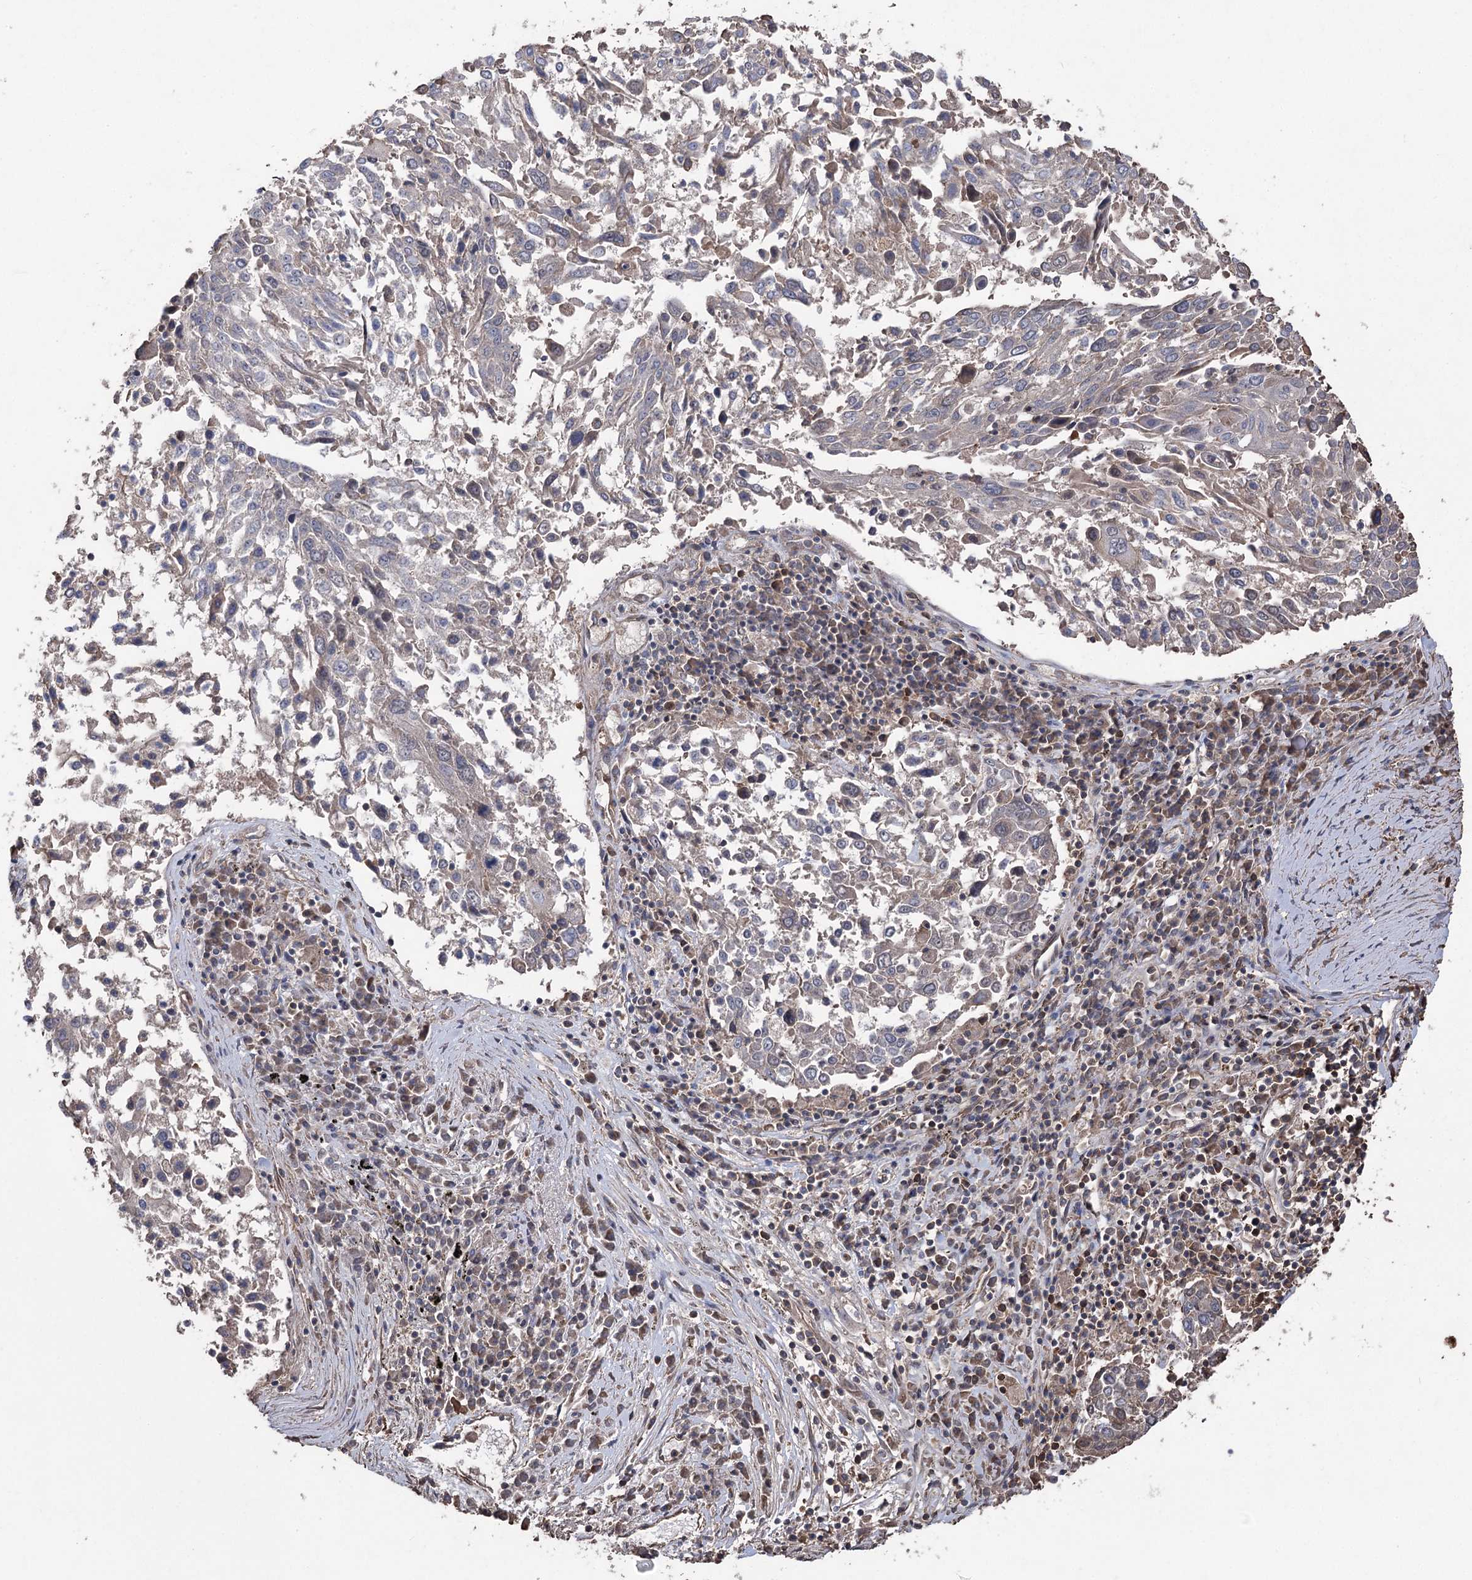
{"staining": {"intensity": "negative", "quantity": "none", "location": "none"}, "tissue": "lung cancer", "cell_type": "Tumor cells", "image_type": "cancer", "snomed": [{"axis": "morphology", "description": "Squamous cell carcinoma, NOS"}, {"axis": "topography", "description": "Lung"}], "caption": "A high-resolution micrograph shows immunohistochemistry staining of lung squamous cell carcinoma, which displays no significant positivity in tumor cells.", "gene": "LARS2", "patient": {"sex": "male", "age": 65}}